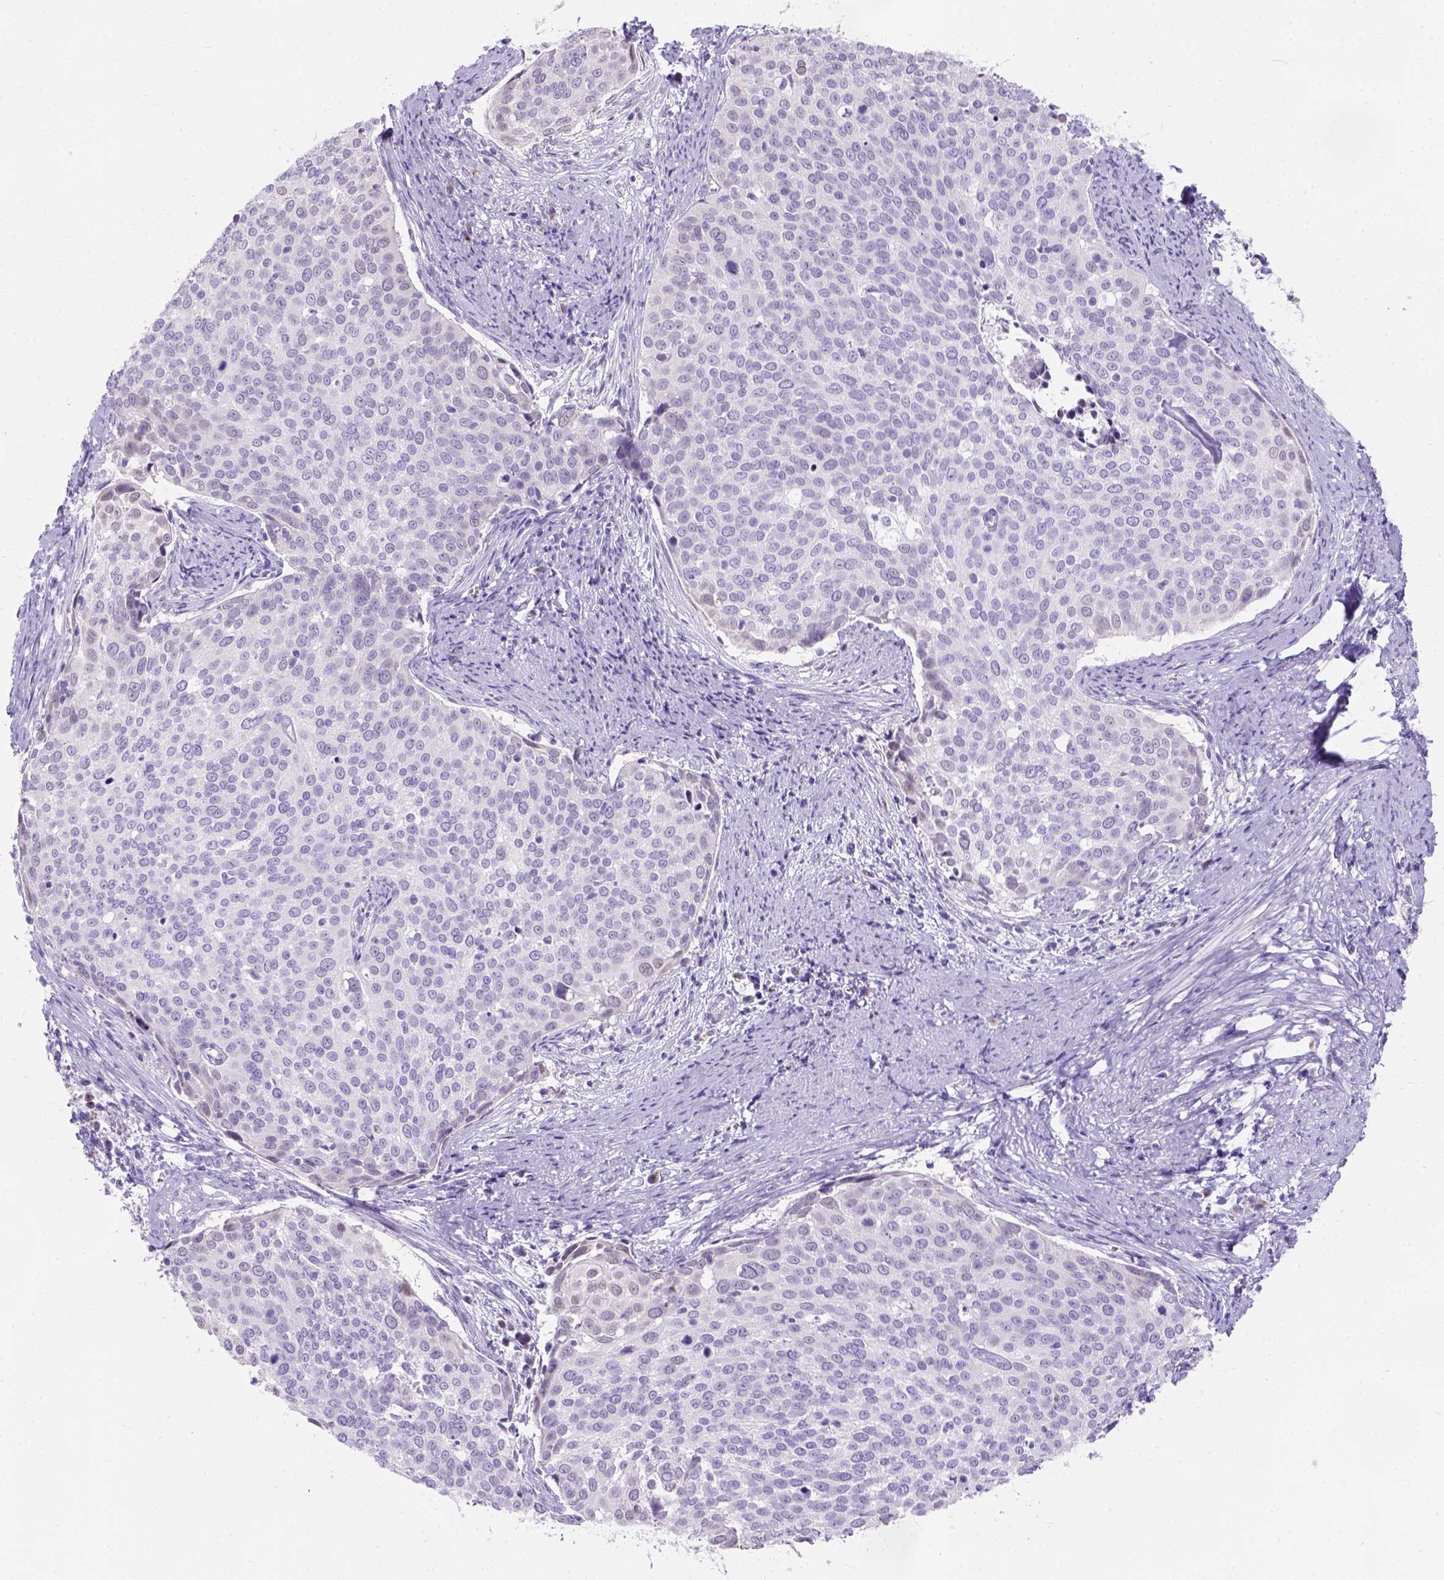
{"staining": {"intensity": "negative", "quantity": "none", "location": "none"}, "tissue": "cervical cancer", "cell_type": "Tumor cells", "image_type": "cancer", "snomed": [{"axis": "morphology", "description": "Squamous cell carcinoma, NOS"}, {"axis": "topography", "description": "Cervix"}], "caption": "A histopathology image of human cervical cancer is negative for staining in tumor cells.", "gene": "PHF7", "patient": {"sex": "female", "age": 39}}